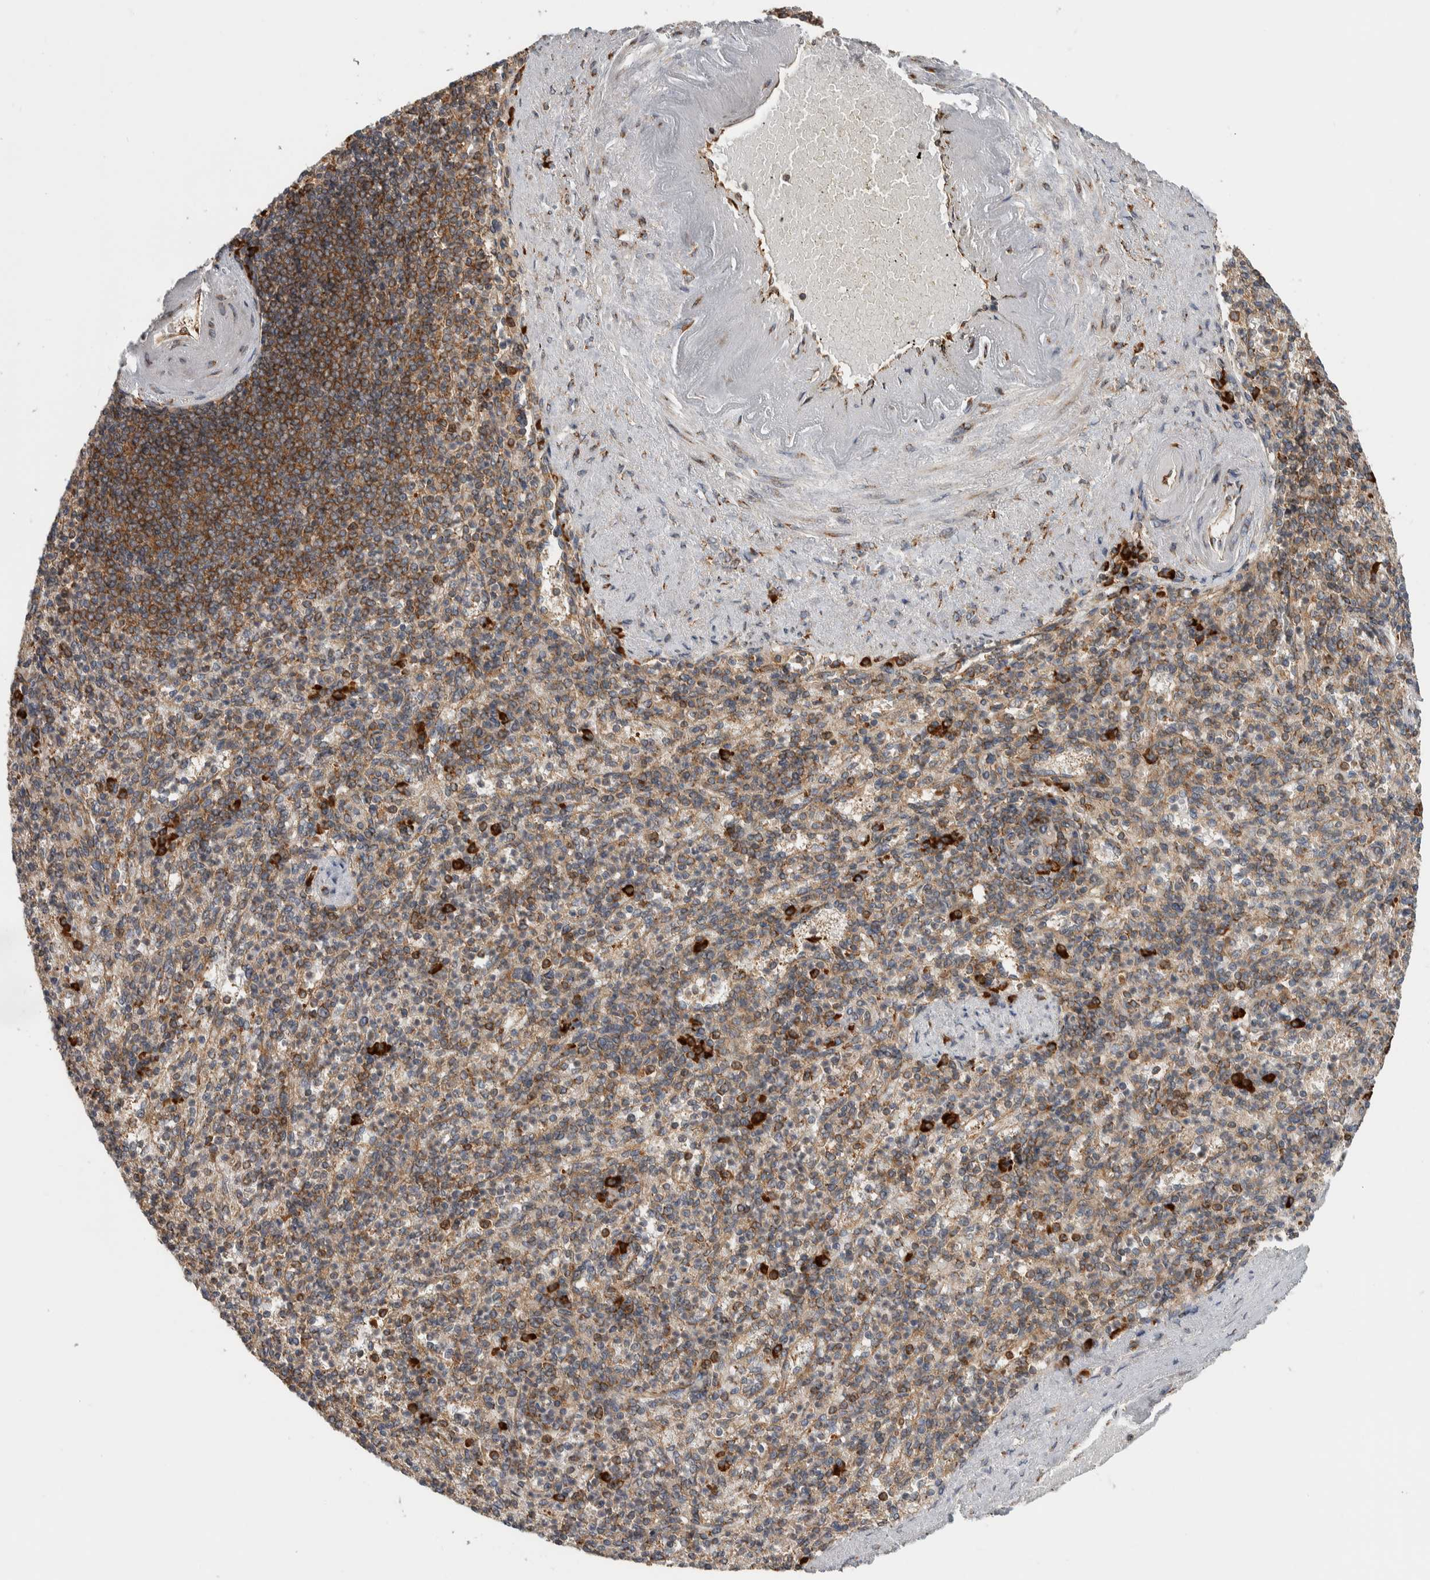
{"staining": {"intensity": "strong", "quantity": "<25%", "location": "cytoplasmic/membranous"}, "tissue": "spleen", "cell_type": "Cells in red pulp", "image_type": "normal", "snomed": [{"axis": "morphology", "description": "Normal tissue, NOS"}, {"axis": "topography", "description": "Spleen"}], "caption": "Protein expression analysis of benign spleen reveals strong cytoplasmic/membranous expression in approximately <25% of cells in red pulp. The staining was performed using DAB (3,3'-diaminobenzidine), with brown indicating positive protein expression. Nuclei are stained blue with hematoxylin.", "gene": "EIF3H", "patient": {"sex": "female", "age": 74}}